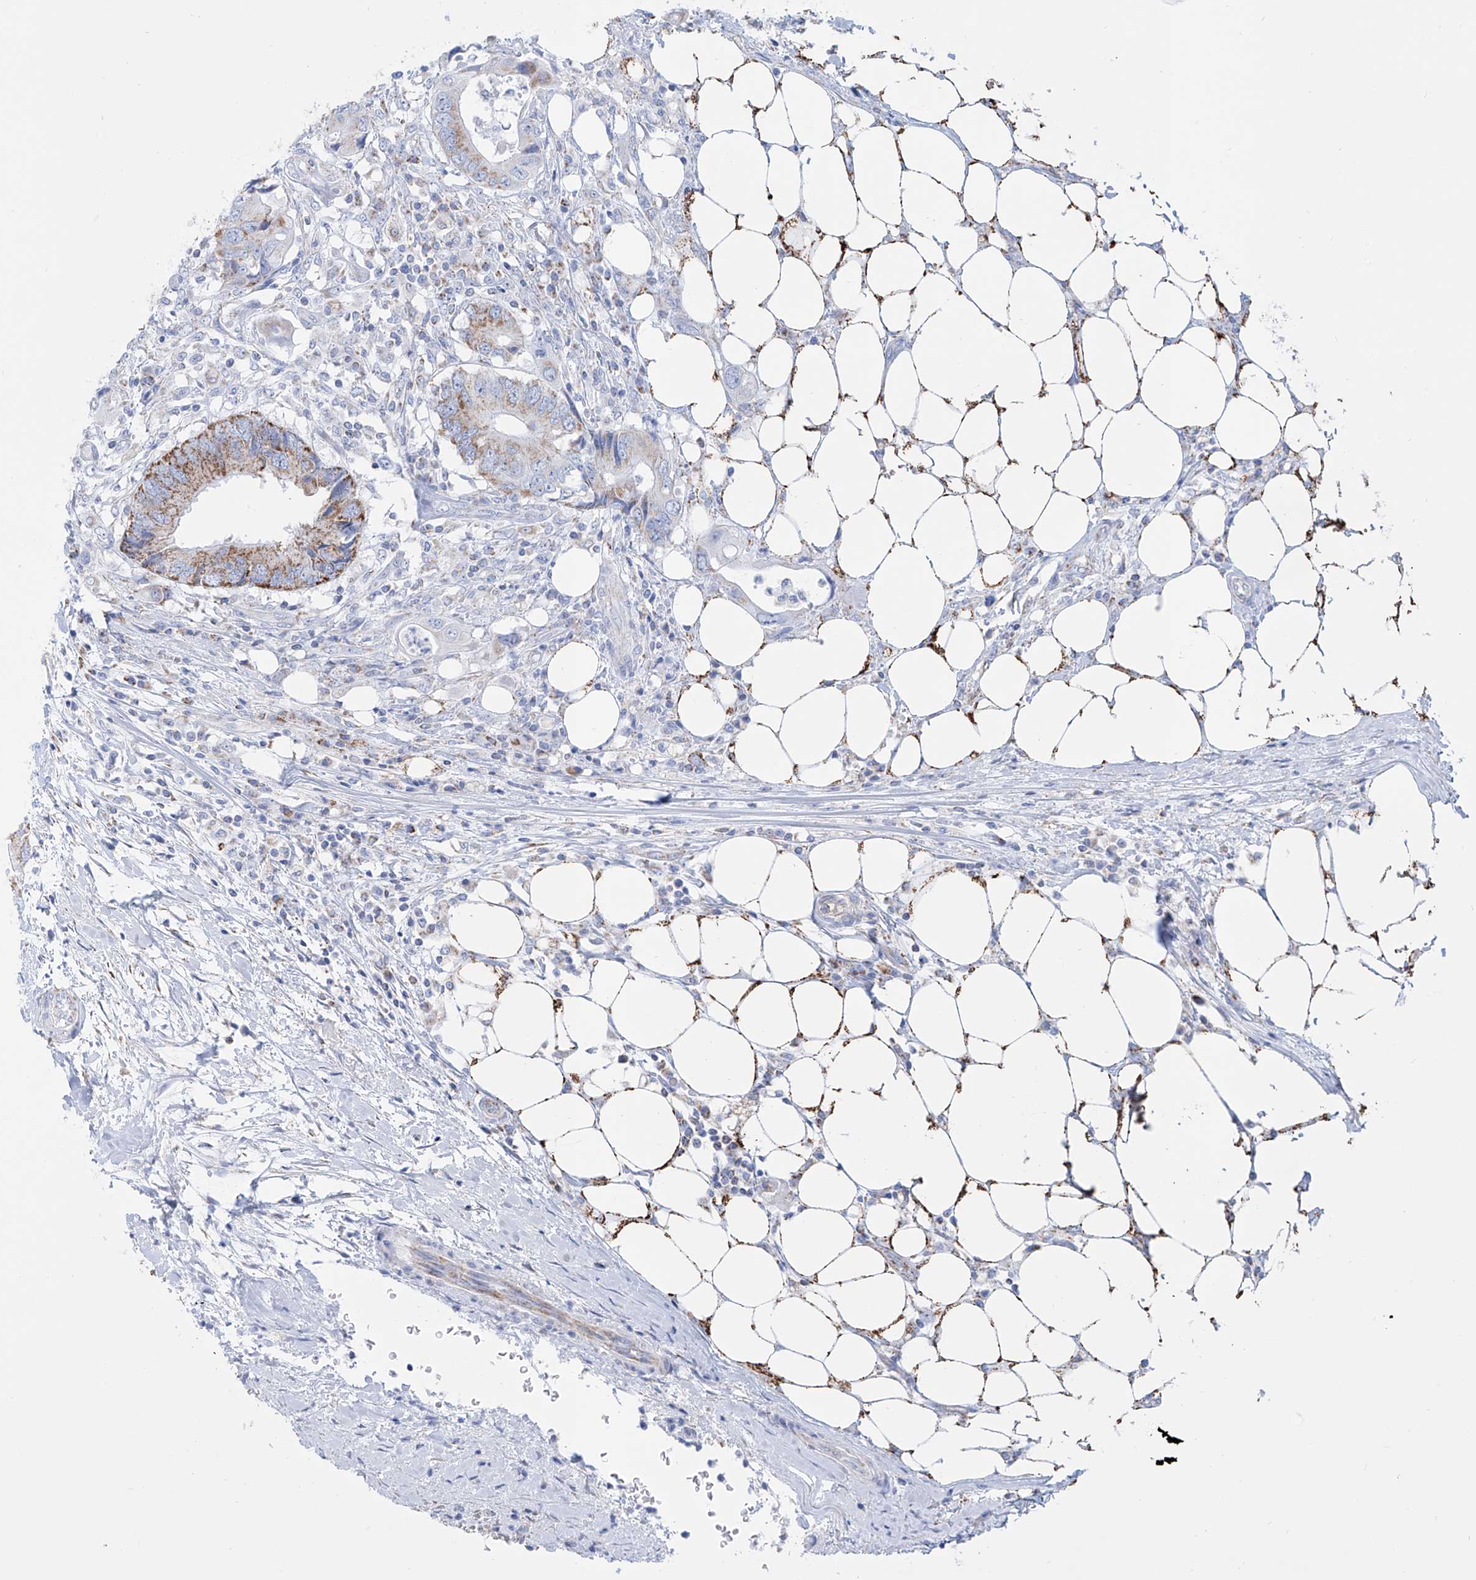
{"staining": {"intensity": "moderate", "quantity": ">75%", "location": "cytoplasmic/membranous"}, "tissue": "colorectal cancer", "cell_type": "Tumor cells", "image_type": "cancer", "snomed": [{"axis": "morphology", "description": "Adenocarcinoma, NOS"}, {"axis": "topography", "description": "Colon"}], "caption": "IHC image of adenocarcinoma (colorectal) stained for a protein (brown), which demonstrates medium levels of moderate cytoplasmic/membranous staining in approximately >75% of tumor cells.", "gene": "ALDH6A1", "patient": {"sex": "male", "age": 71}}